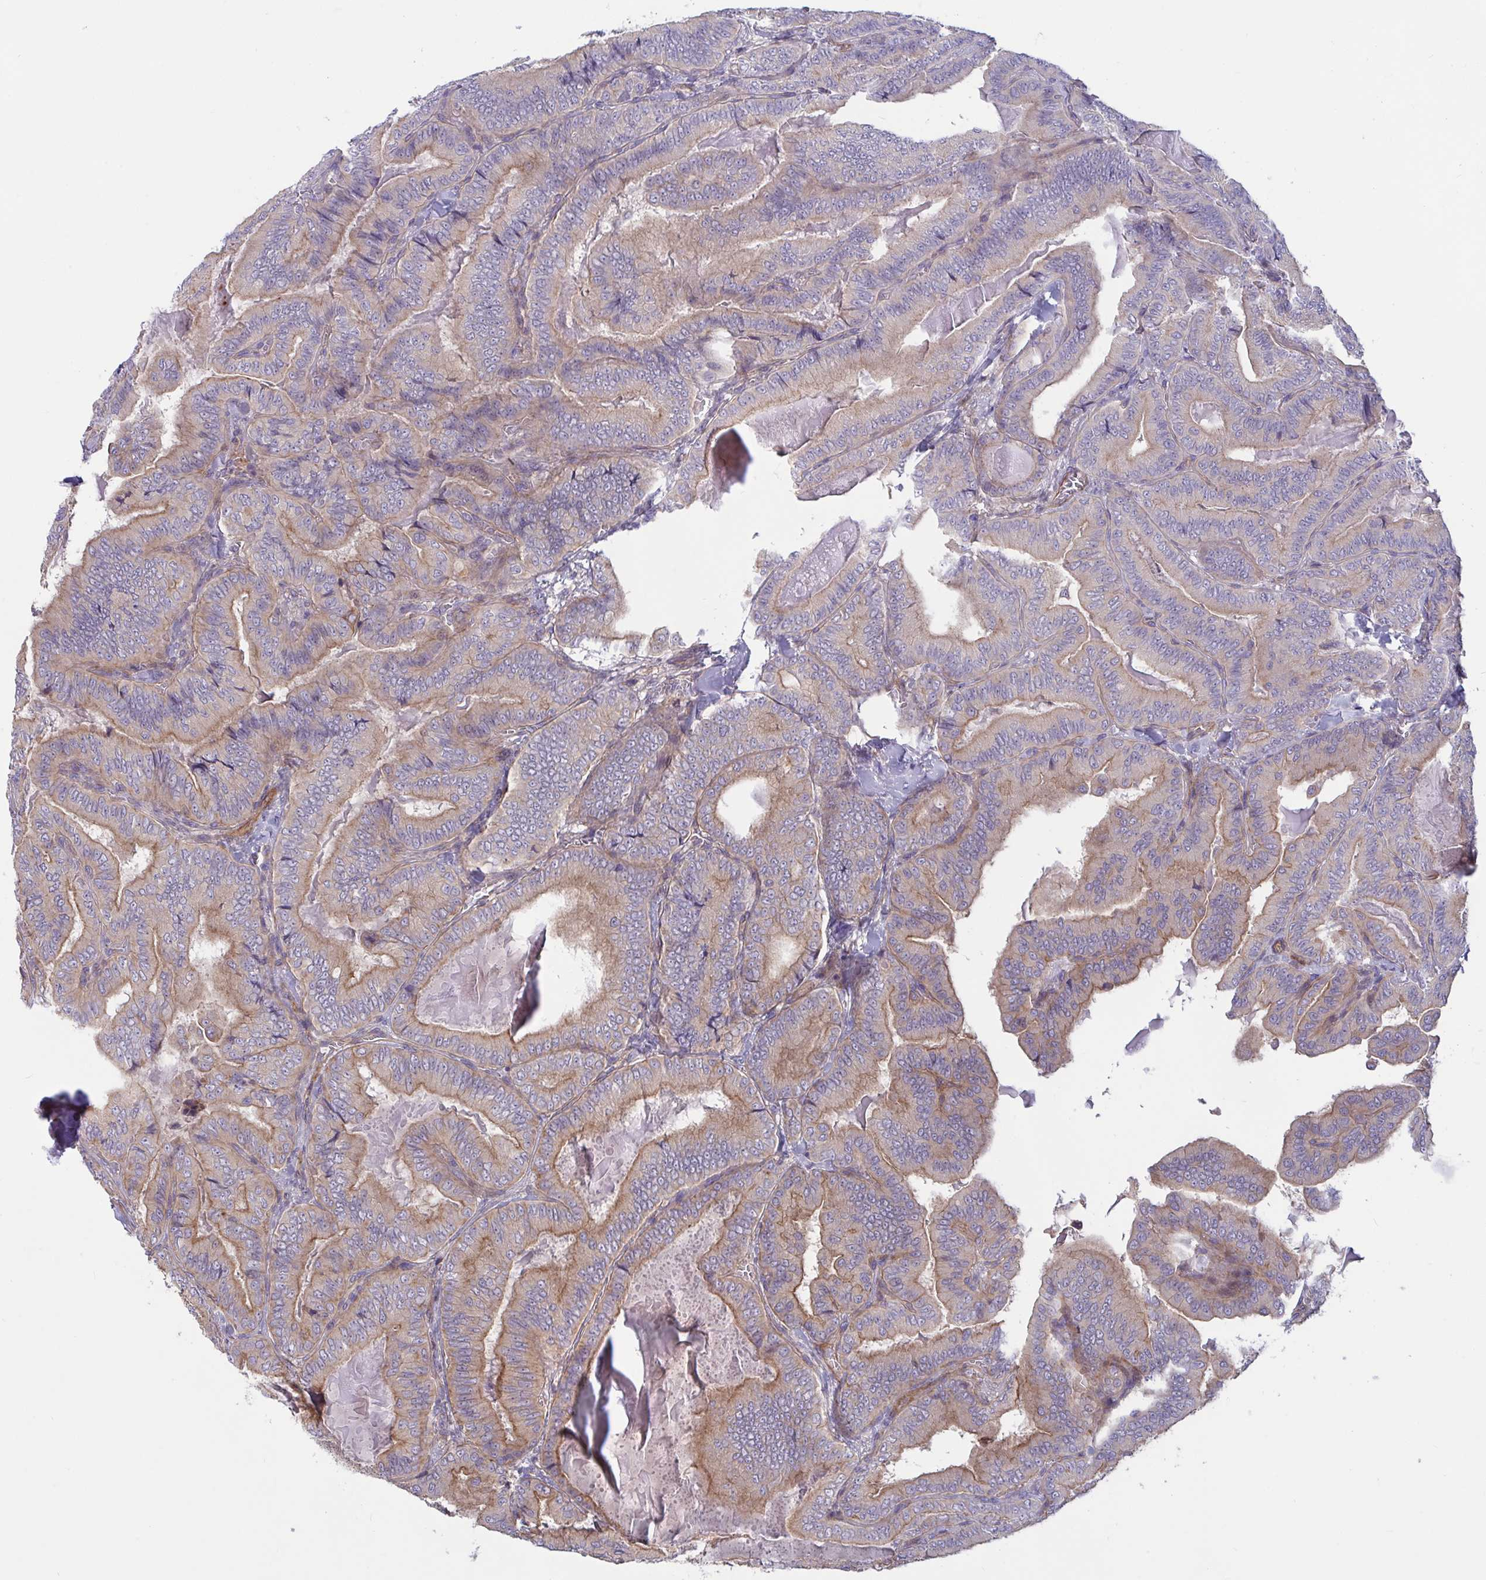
{"staining": {"intensity": "weak", "quantity": "25%-75%", "location": "cytoplasmic/membranous"}, "tissue": "thyroid cancer", "cell_type": "Tumor cells", "image_type": "cancer", "snomed": [{"axis": "morphology", "description": "Papillary adenocarcinoma, NOS"}, {"axis": "topography", "description": "Thyroid gland"}], "caption": "DAB immunohistochemical staining of papillary adenocarcinoma (thyroid) reveals weak cytoplasmic/membranous protein expression in approximately 25%-75% of tumor cells.", "gene": "TANK", "patient": {"sex": "male", "age": 61}}